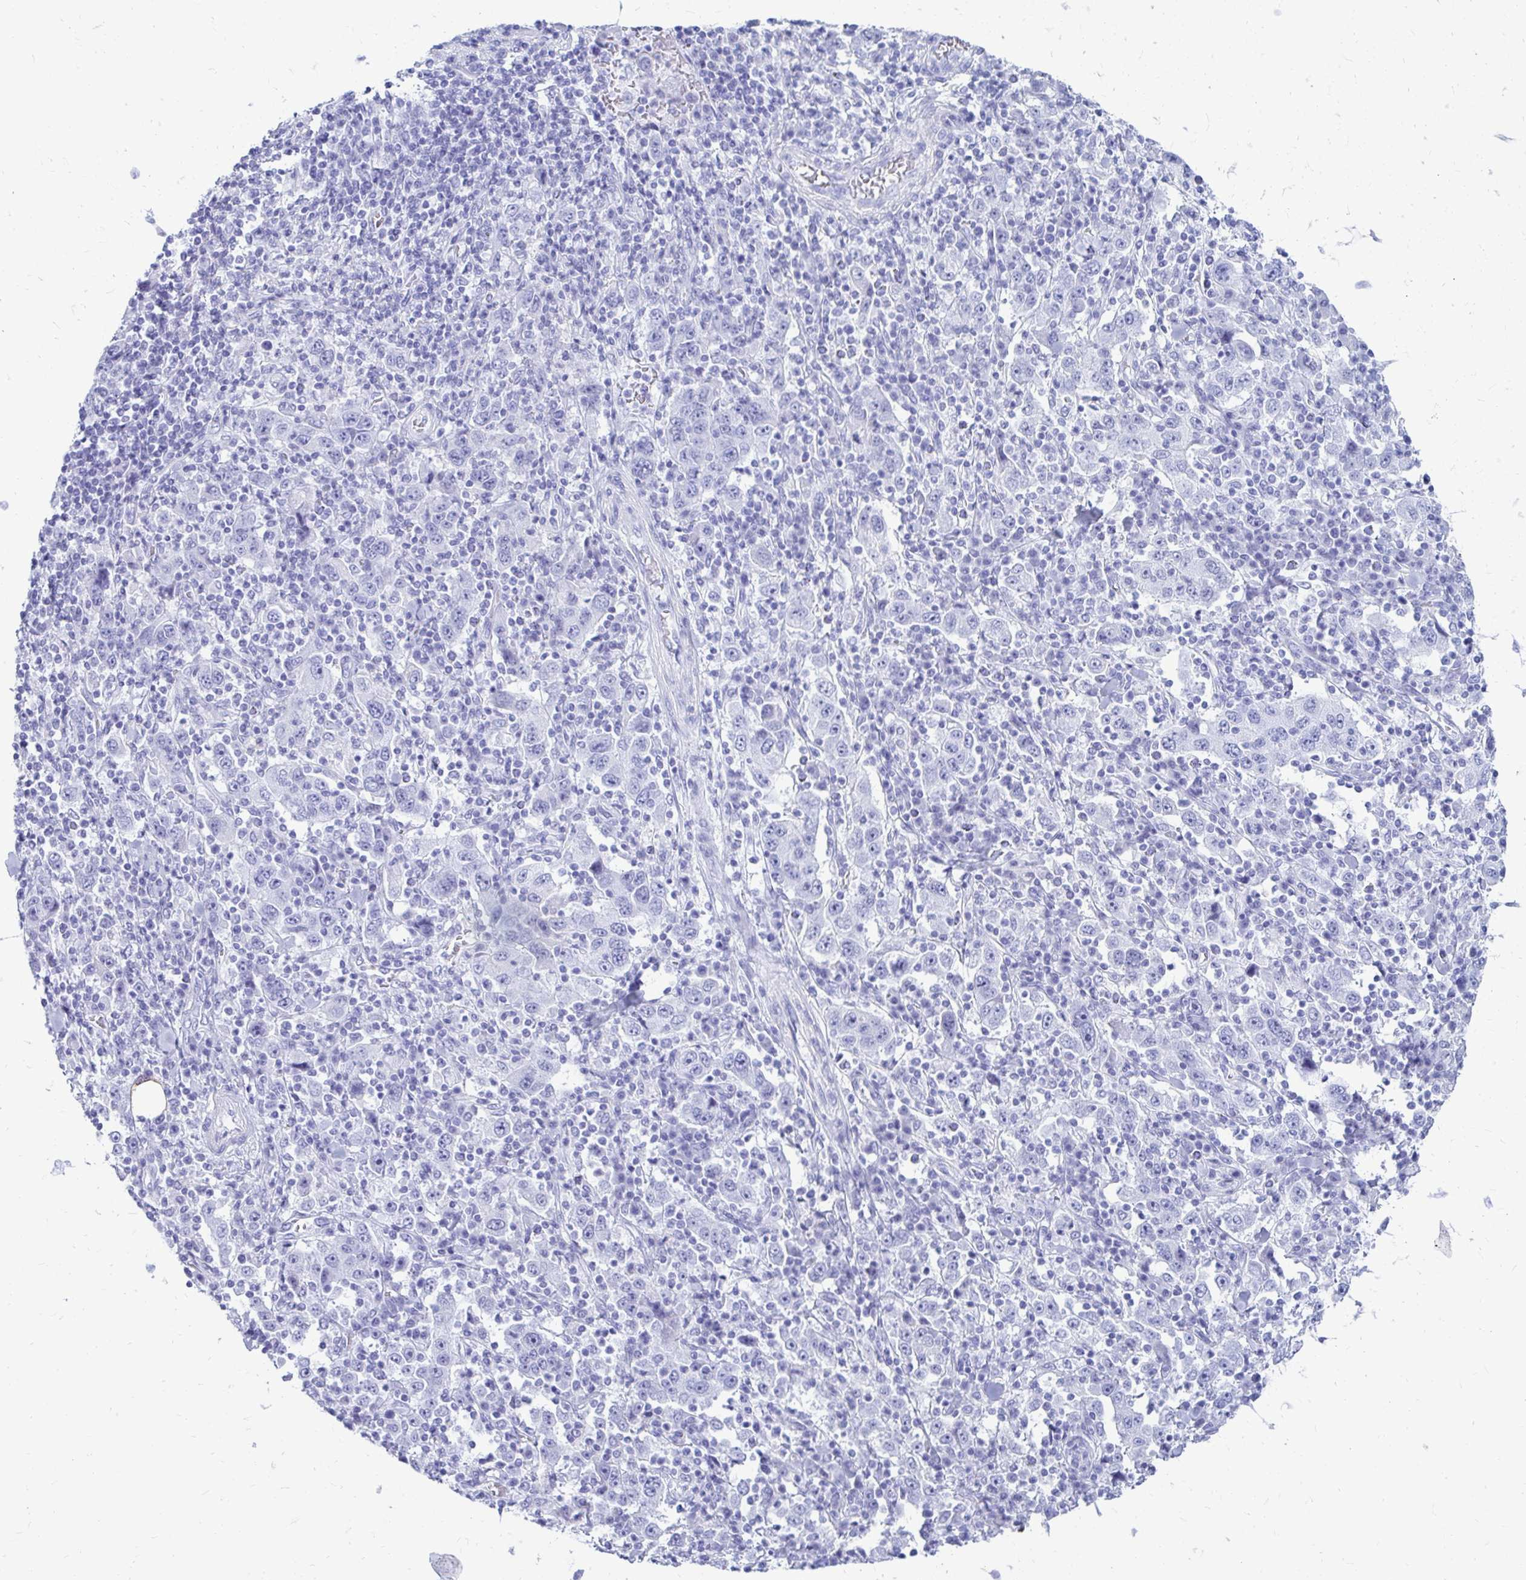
{"staining": {"intensity": "negative", "quantity": "none", "location": "none"}, "tissue": "stomach cancer", "cell_type": "Tumor cells", "image_type": "cancer", "snomed": [{"axis": "morphology", "description": "Normal tissue, NOS"}, {"axis": "morphology", "description": "Adenocarcinoma, NOS"}, {"axis": "topography", "description": "Stomach, upper"}, {"axis": "topography", "description": "Stomach"}], "caption": "Tumor cells show no significant staining in stomach cancer (adenocarcinoma).", "gene": "OR10R2", "patient": {"sex": "male", "age": 59}}